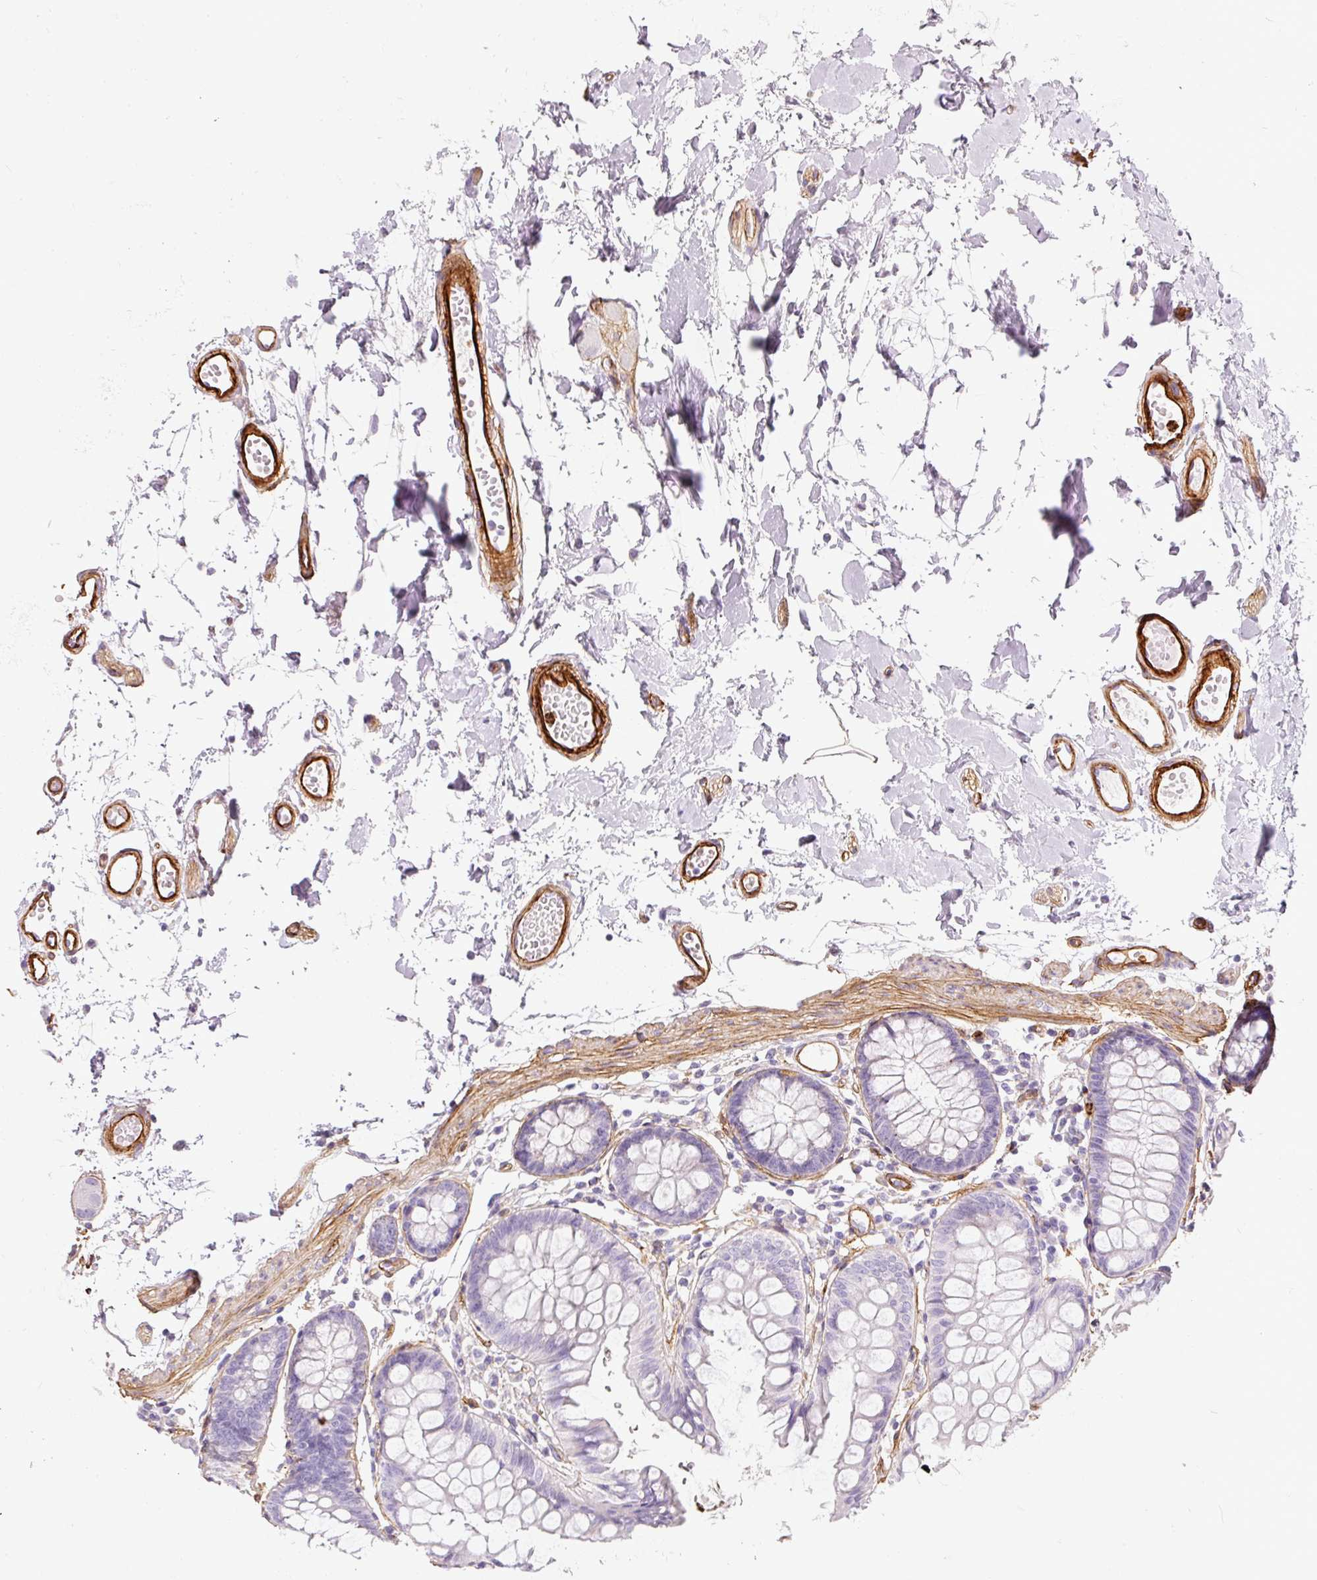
{"staining": {"intensity": "strong", "quantity": ">75%", "location": "cytoplasmic/membranous"}, "tissue": "colon", "cell_type": "Endothelial cells", "image_type": "normal", "snomed": [{"axis": "morphology", "description": "Normal tissue, NOS"}, {"axis": "topography", "description": "Colon"}], "caption": "A high amount of strong cytoplasmic/membranous positivity is appreciated in about >75% of endothelial cells in benign colon.", "gene": "LOXL4", "patient": {"sex": "female", "age": 84}}